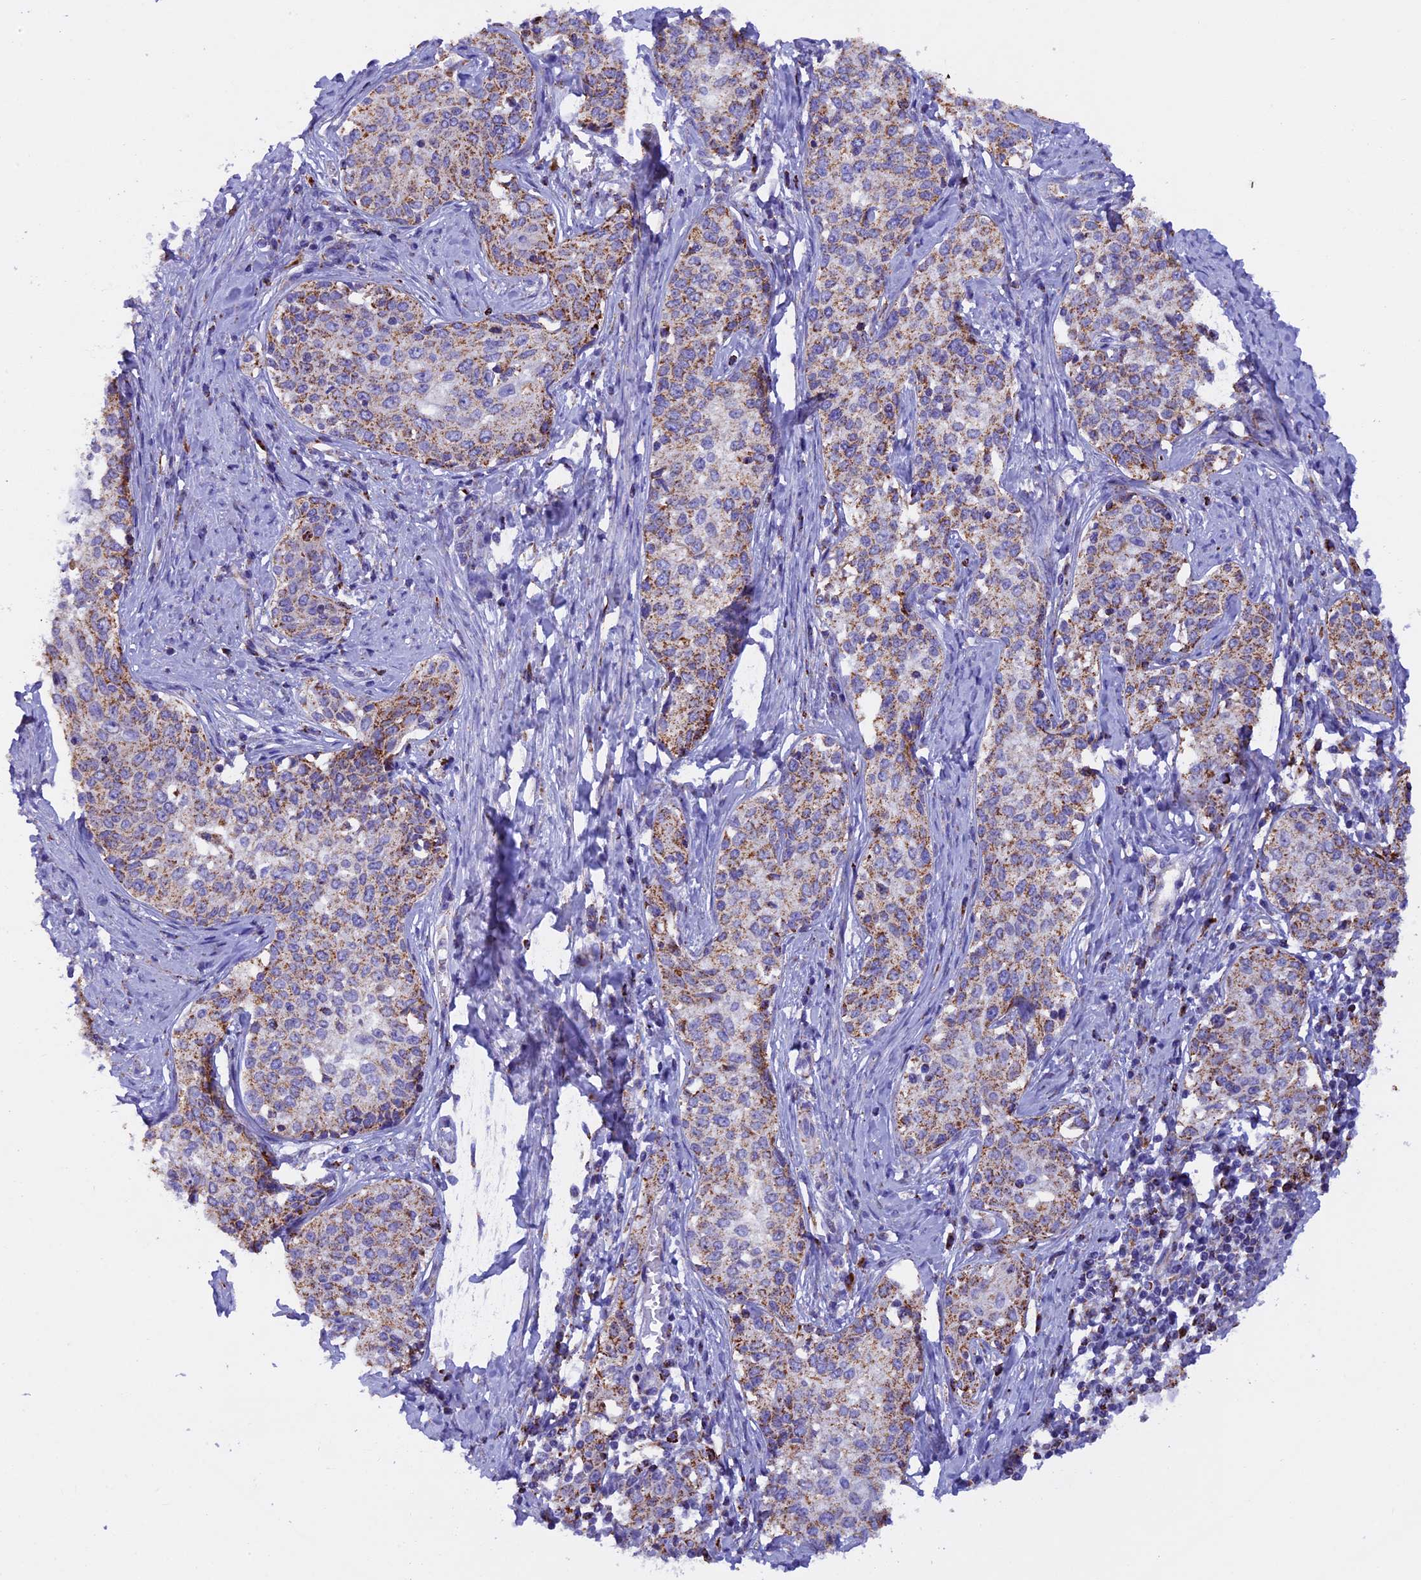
{"staining": {"intensity": "moderate", "quantity": "25%-75%", "location": "cytoplasmic/membranous"}, "tissue": "cervical cancer", "cell_type": "Tumor cells", "image_type": "cancer", "snomed": [{"axis": "morphology", "description": "Squamous cell carcinoma, NOS"}, {"axis": "morphology", "description": "Adenocarcinoma, NOS"}, {"axis": "topography", "description": "Cervix"}], "caption": "Immunohistochemical staining of human cervical squamous cell carcinoma exhibits moderate cytoplasmic/membranous protein positivity in approximately 25%-75% of tumor cells.", "gene": "SLC8B1", "patient": {"sex": "female", "age": 52}}